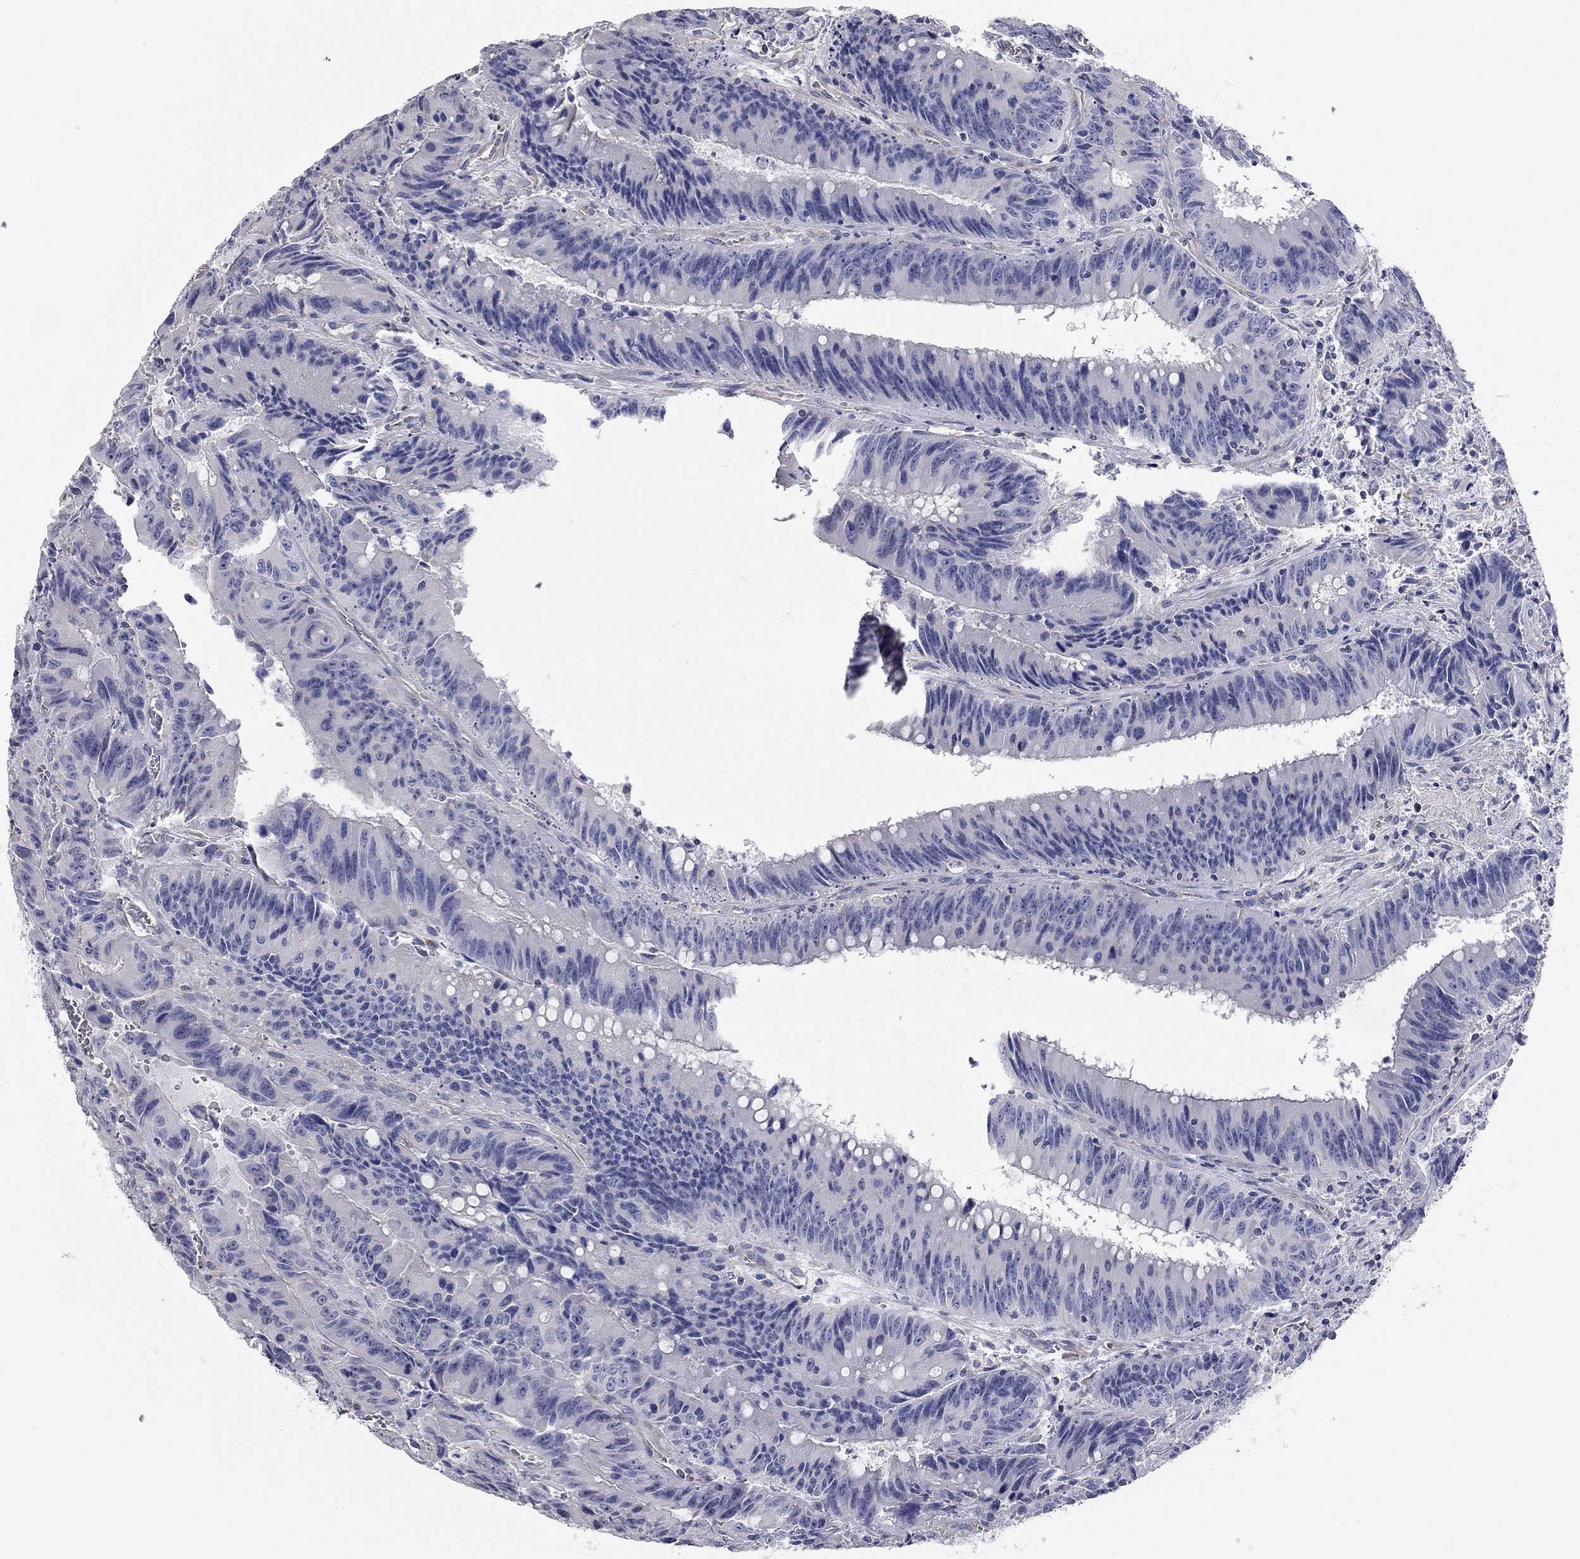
{"staining": {"intensity": "negative", "quantity": "none", "location": "none"}, "tissue": "colorectal cancer", "cell_type": "Tumor cells", "image_type": "cancer", "snomed": [{"axis": "morphology", "description": "Adenocarcinoma, NOS"}, {"axis": "topography", "description": "Rectum"}], "caption": "An IHC image of colorectal cancer (adenocarcinoma) is shown. There is no staining in tumor cells of colorectal cancer (adenocarcinoma).", "gene": "C10orf90", "patient": {"sex": "female", "age": 72}}